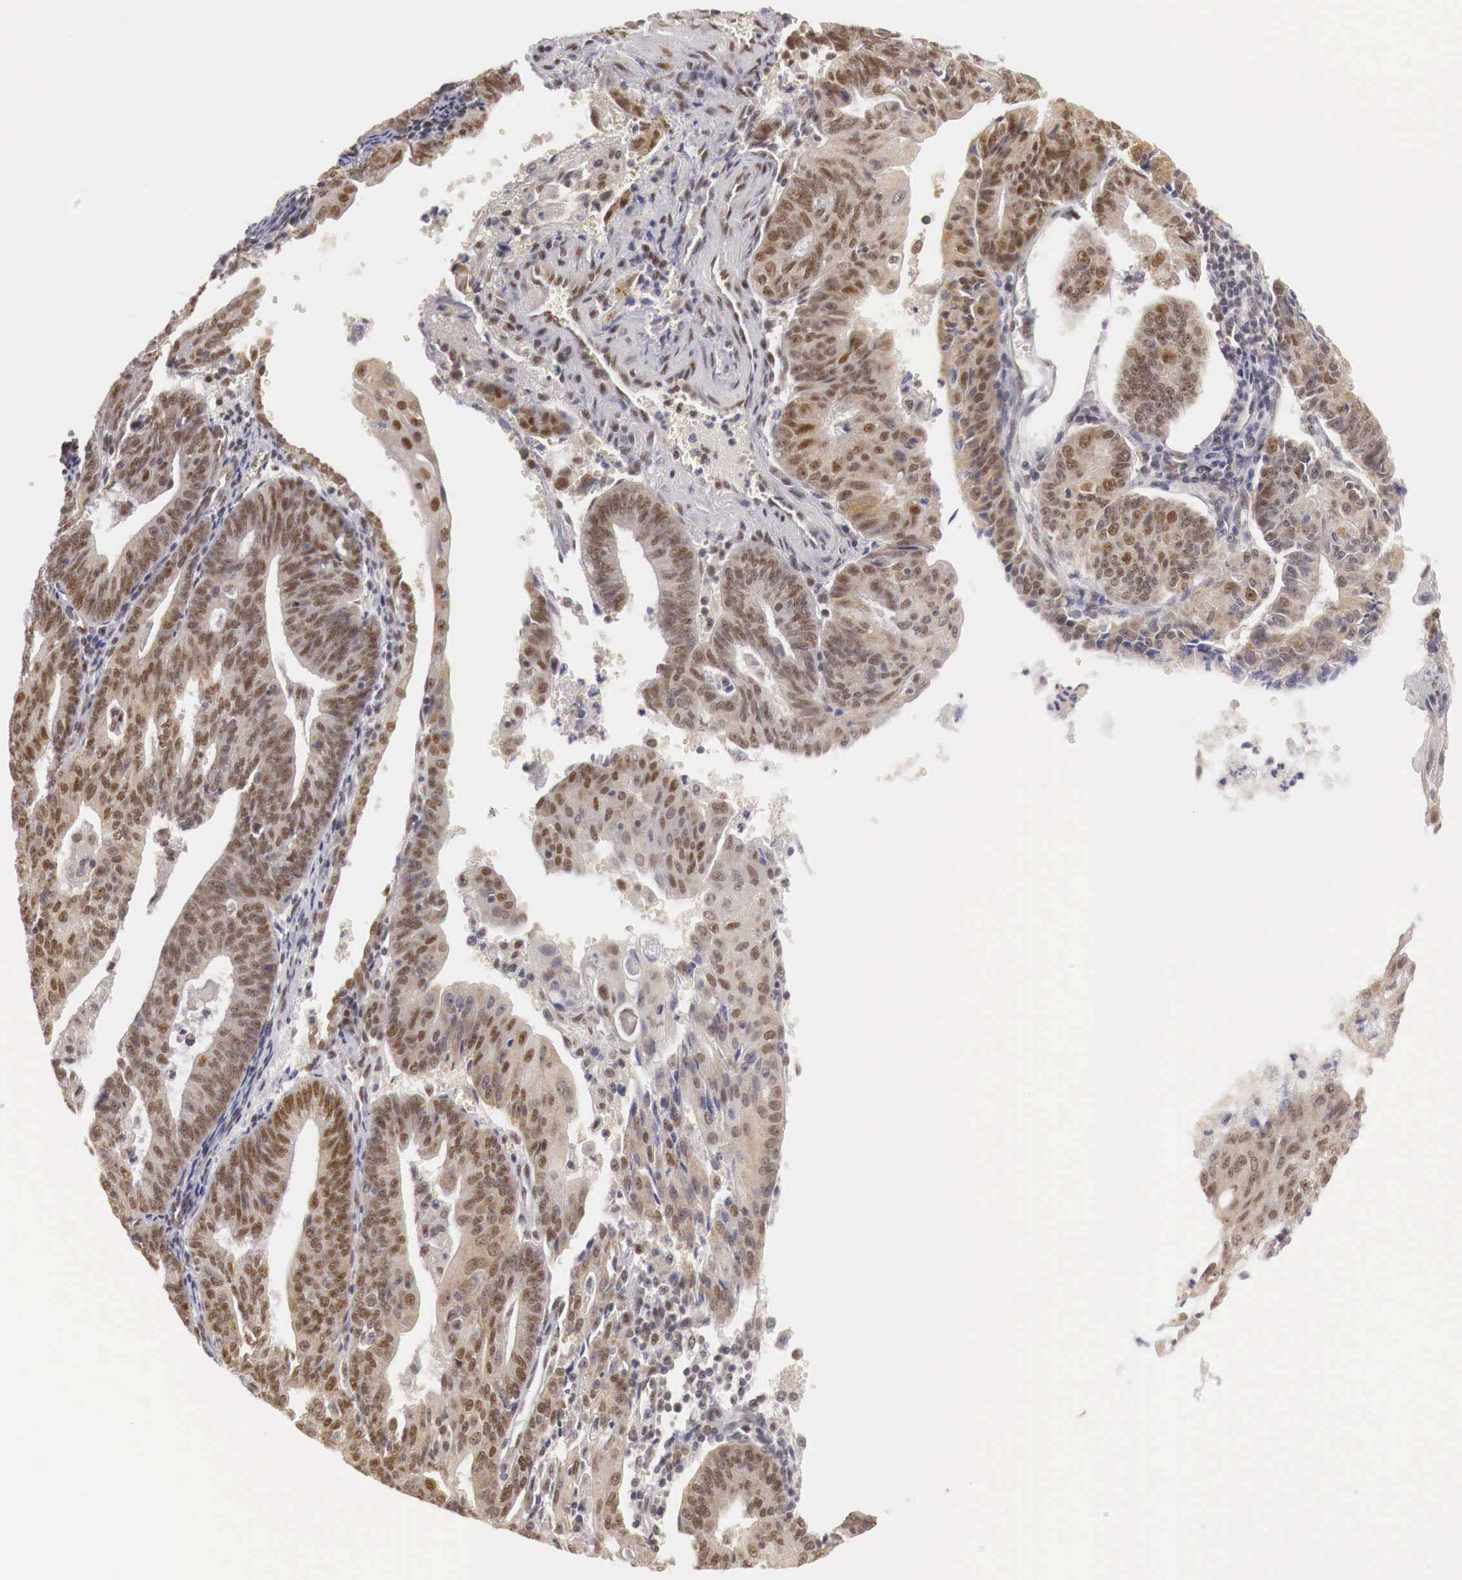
{"staining": {"intensity": "moderate", "quantity": ">75%", "location": "cytoplasmic/membranous,nuclear"}, "tissue": "endometrial cancer", "cell_type": "Tumor cells", "image_type": "cancer", "snomed": [{"axis": "morphology", "description": "Adenocarcinoma, NOS"}, {"axis": "topography", "description": "Endometrium"}], "caption": "Protein expression analysis of endometrial adenocarcinoma exhibits moderate cytoplasmic/membranous and nuclear expression in about >75% of tumor cells. The protein is shown in brown color, while the nuclei are stained blue.", "gene": "GPKOW", "patient": {"sex": "female", "age": 56}}